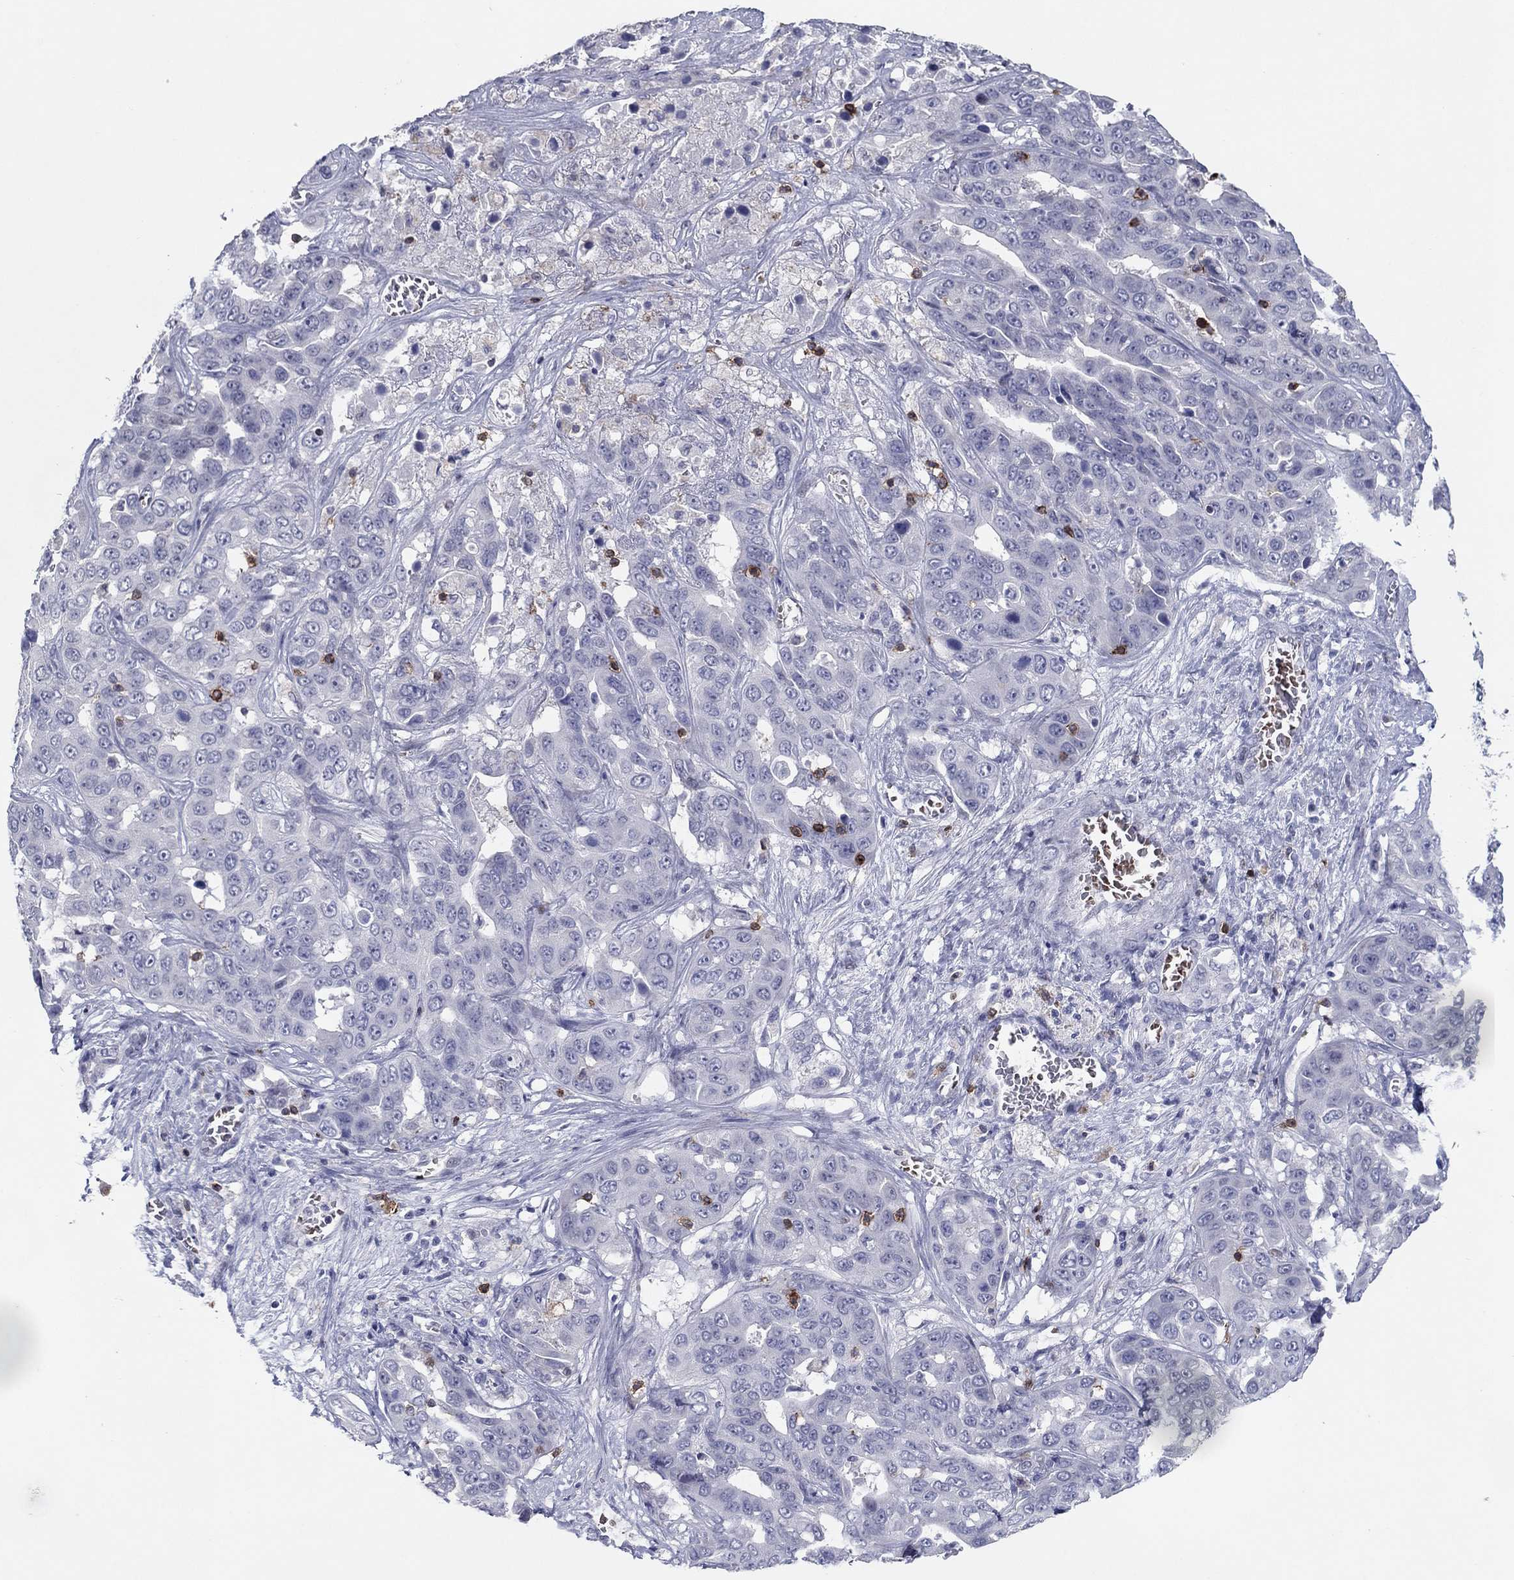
{"staining": {"intensity": "negative", "quantity": "none", "location": "none"}, "tissue": "liver cancer", "cell_type": "Tumor cells", "image_type": "cancer", "snomed": [{"axis": "morphology", "description": "Cholangiocarcinoma"}, {"axis": "topography", "description": "Liver"}], "caption": "Tumor cells show no significant protein positivity in cholangiocarcinoma (liver).", "gene": "ITGAE", "patient": {"sex": "female", "age": 52}}